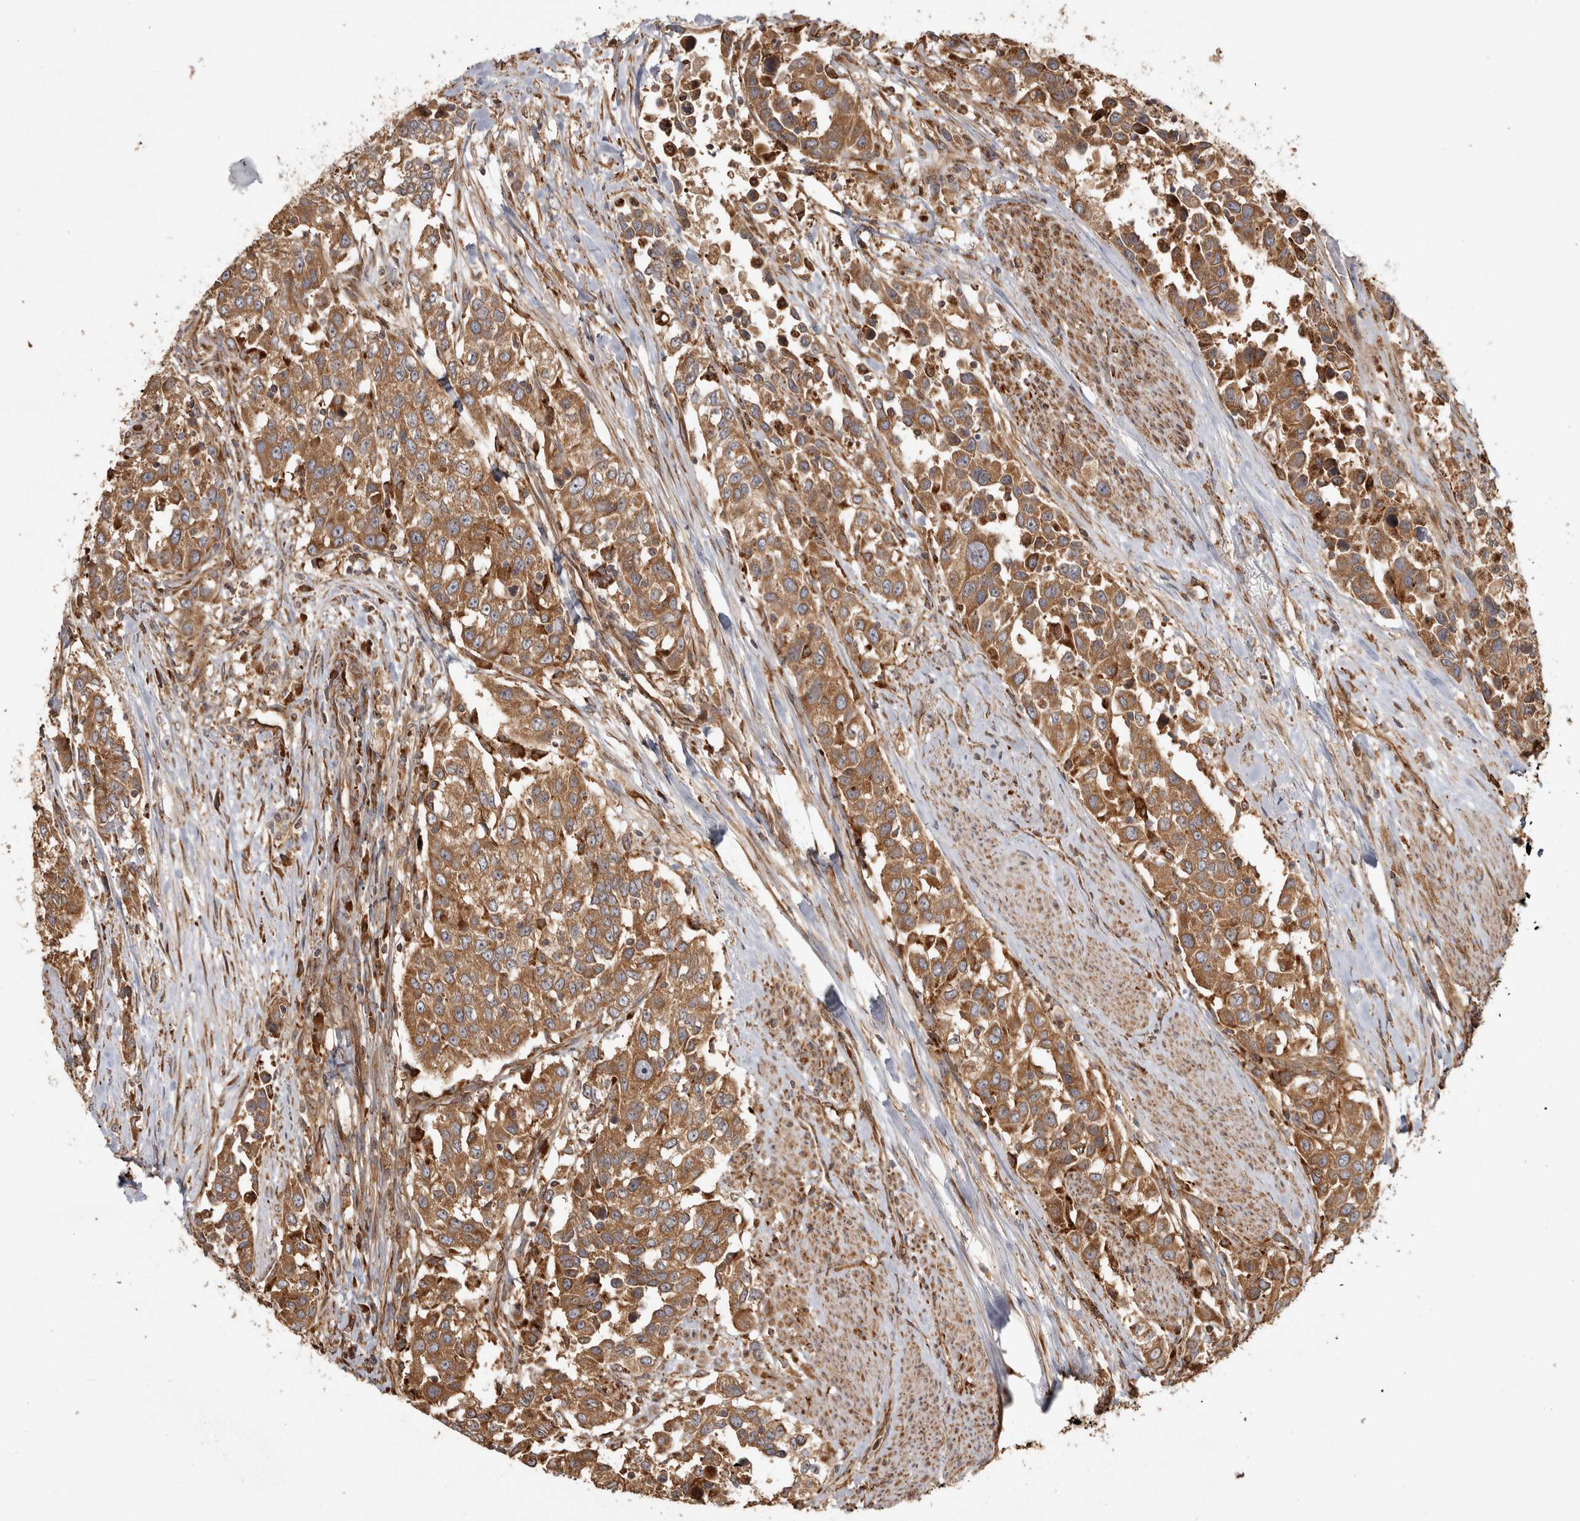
{"staining": {"intensity": "moderate", "quantity": ">75%", "location": "cytoplasmic/membranous"}, "tissue": "urothelial cancer", "cell_type": "Tumor cells", "image_type": "cancer", "snomed": [{"axis": "morphology", "description": "Urothelial carcinoma, High grade"}, {"axis": "topography", "description": "Urinary bladder"}], "caption": "Protein analysis of urothelial cancer tissue reveals moderate cytoplasmic/membranous staining in approximately >75% of tumor cells. (DAB IHC with brightfield microscopy, high magnification).", "gene": "CAMSAP2", "patient": {"sex": "female", "age": 80}}